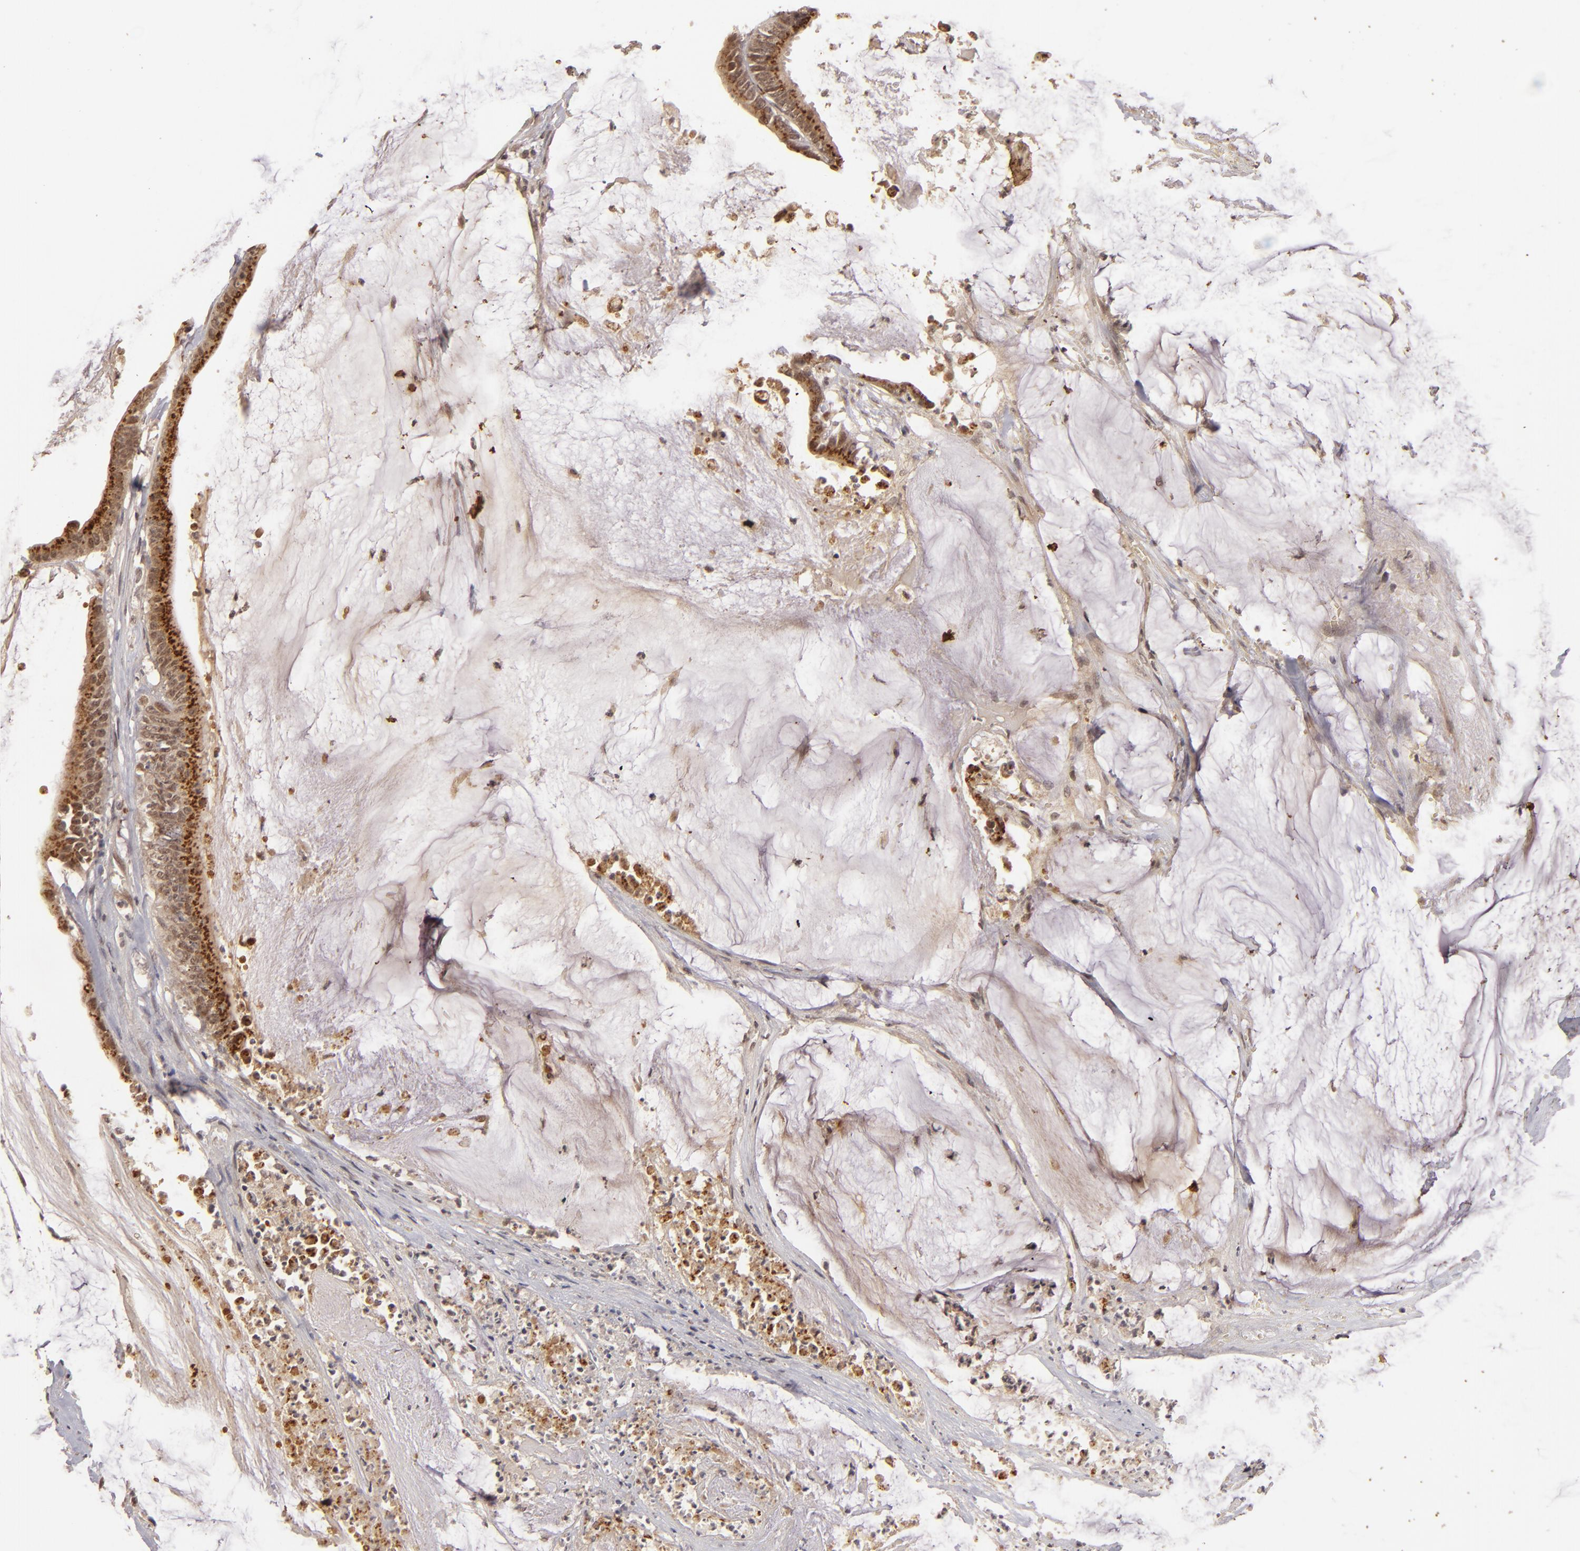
{"staining": {"intensity": "strong", "quantity": ">75%", "location": "cytoplasmic/membranous"}, "tissue": "colorectal cancer", "cell_type": "Tumor cells", "image_type": "cancer", "snomed": [{"axis": "morphology", "description": "Adenocarcinoma, NOS"}, {"axis": "topography", "description": "Rectum"}], "caption": "DAB immunohistochemical staining of adenocarcinoma (colorectal) exhibits strong cytoplasmic/membranous protein expression in approximately >75% of tumor cells.", "gene": "DFFA", "patient": {"sex": "female", "age": 66}}